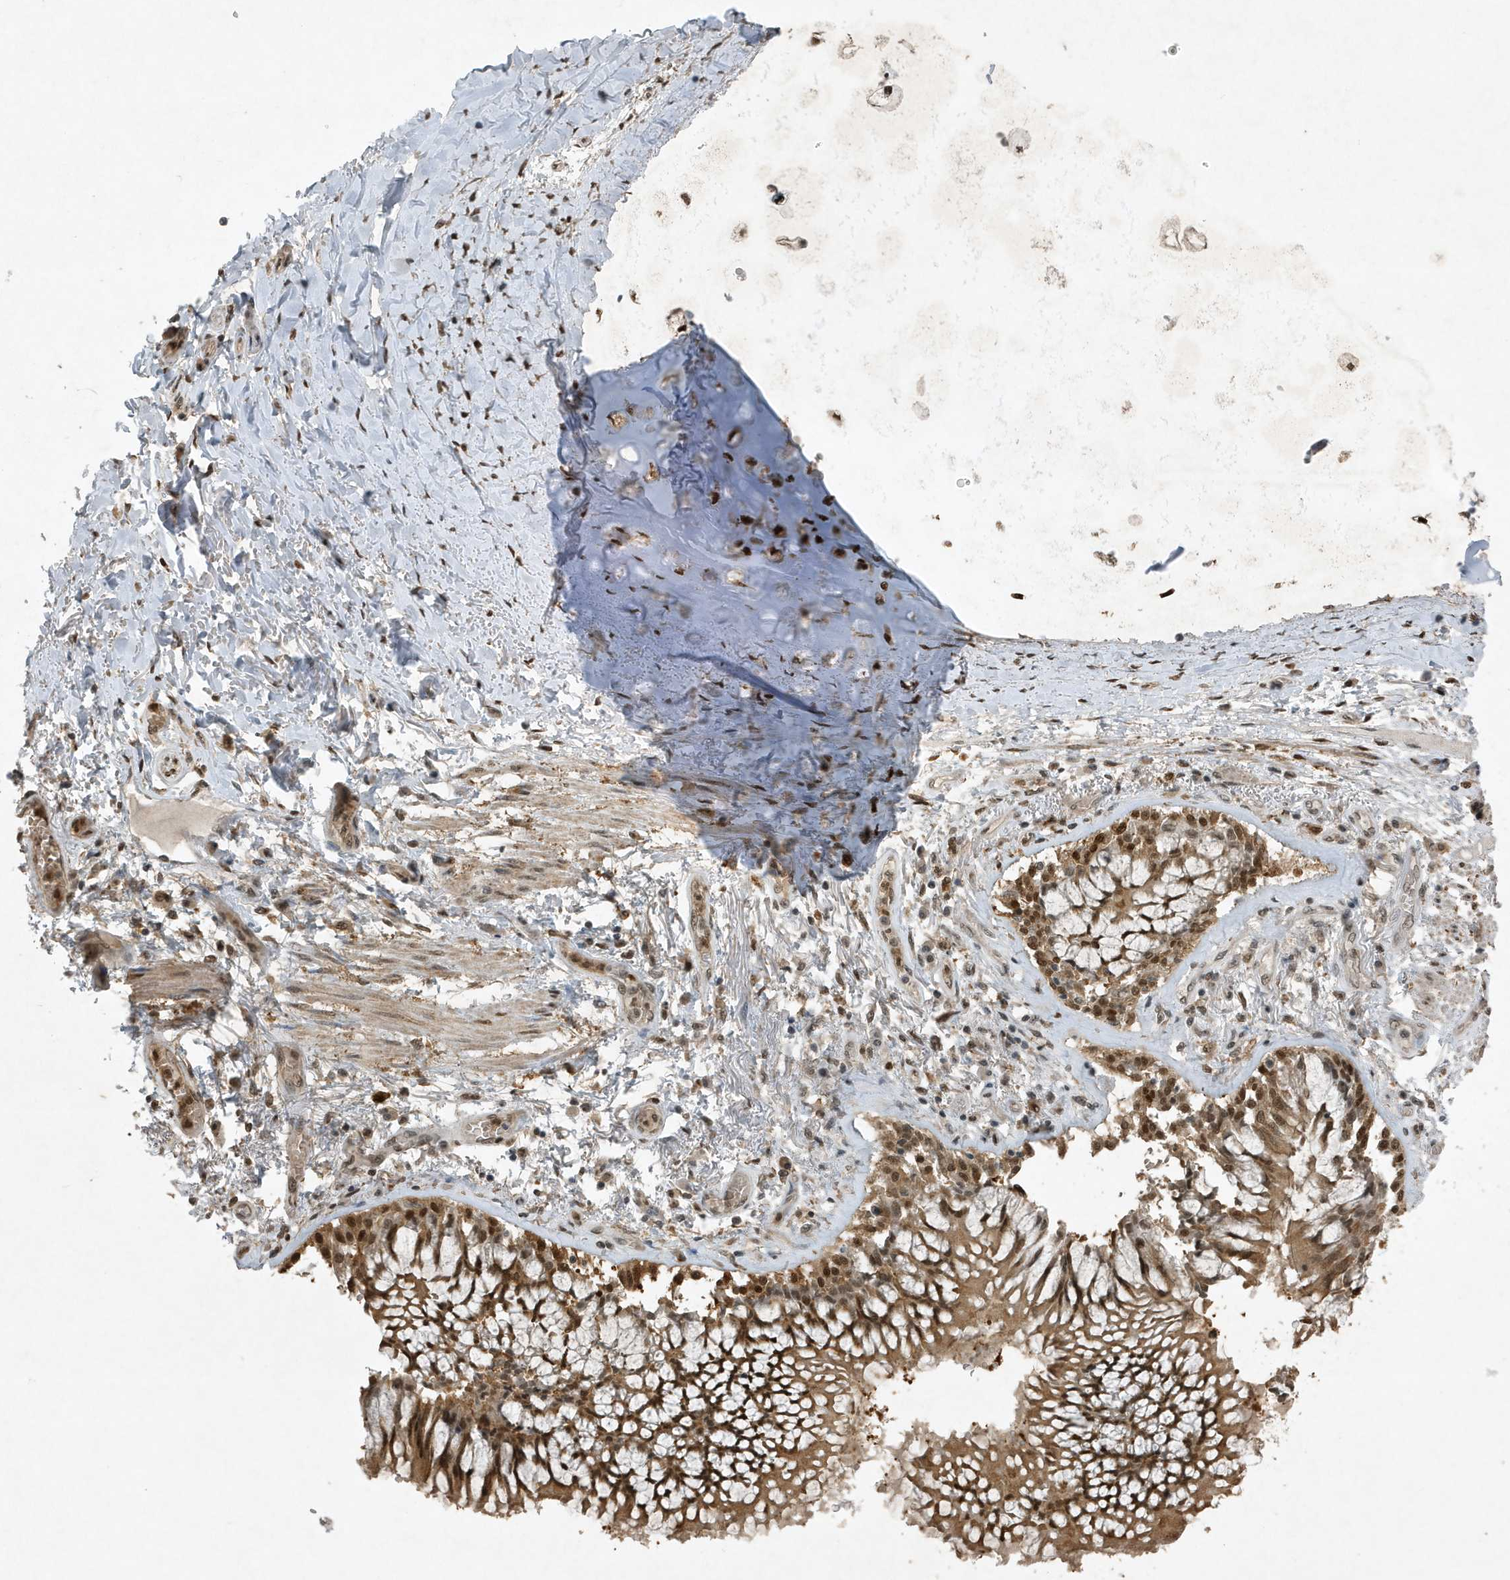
{"staining": {"intensity": "moderate", "quantity": ">75%", "location": "cytoplasmic/membranous,nuclear"}, "tissue": "adipose tissue", "cell_type": "Adipocytes", "image_type": "normal", "snomed": [{"axis": "morphology", "description": "Normal tissue, NOS"}, {"axis": "topography", "description": "Cartilage tissue"}, {"axis": "topography", "description": "Bronchus"}, {"axis": "topography", "description": "Lung"}, {"axis": "topography", "description": "Peripheral nerve tissue"}], "caption": "Human adipose tissue stained with a brown dye displays moderate cytoplasmic/membranous,nuclear positive staining in about >75% of adipocytes.", "gene": "HSPA1A", "patient": {"sex": "female", "age": 49}}